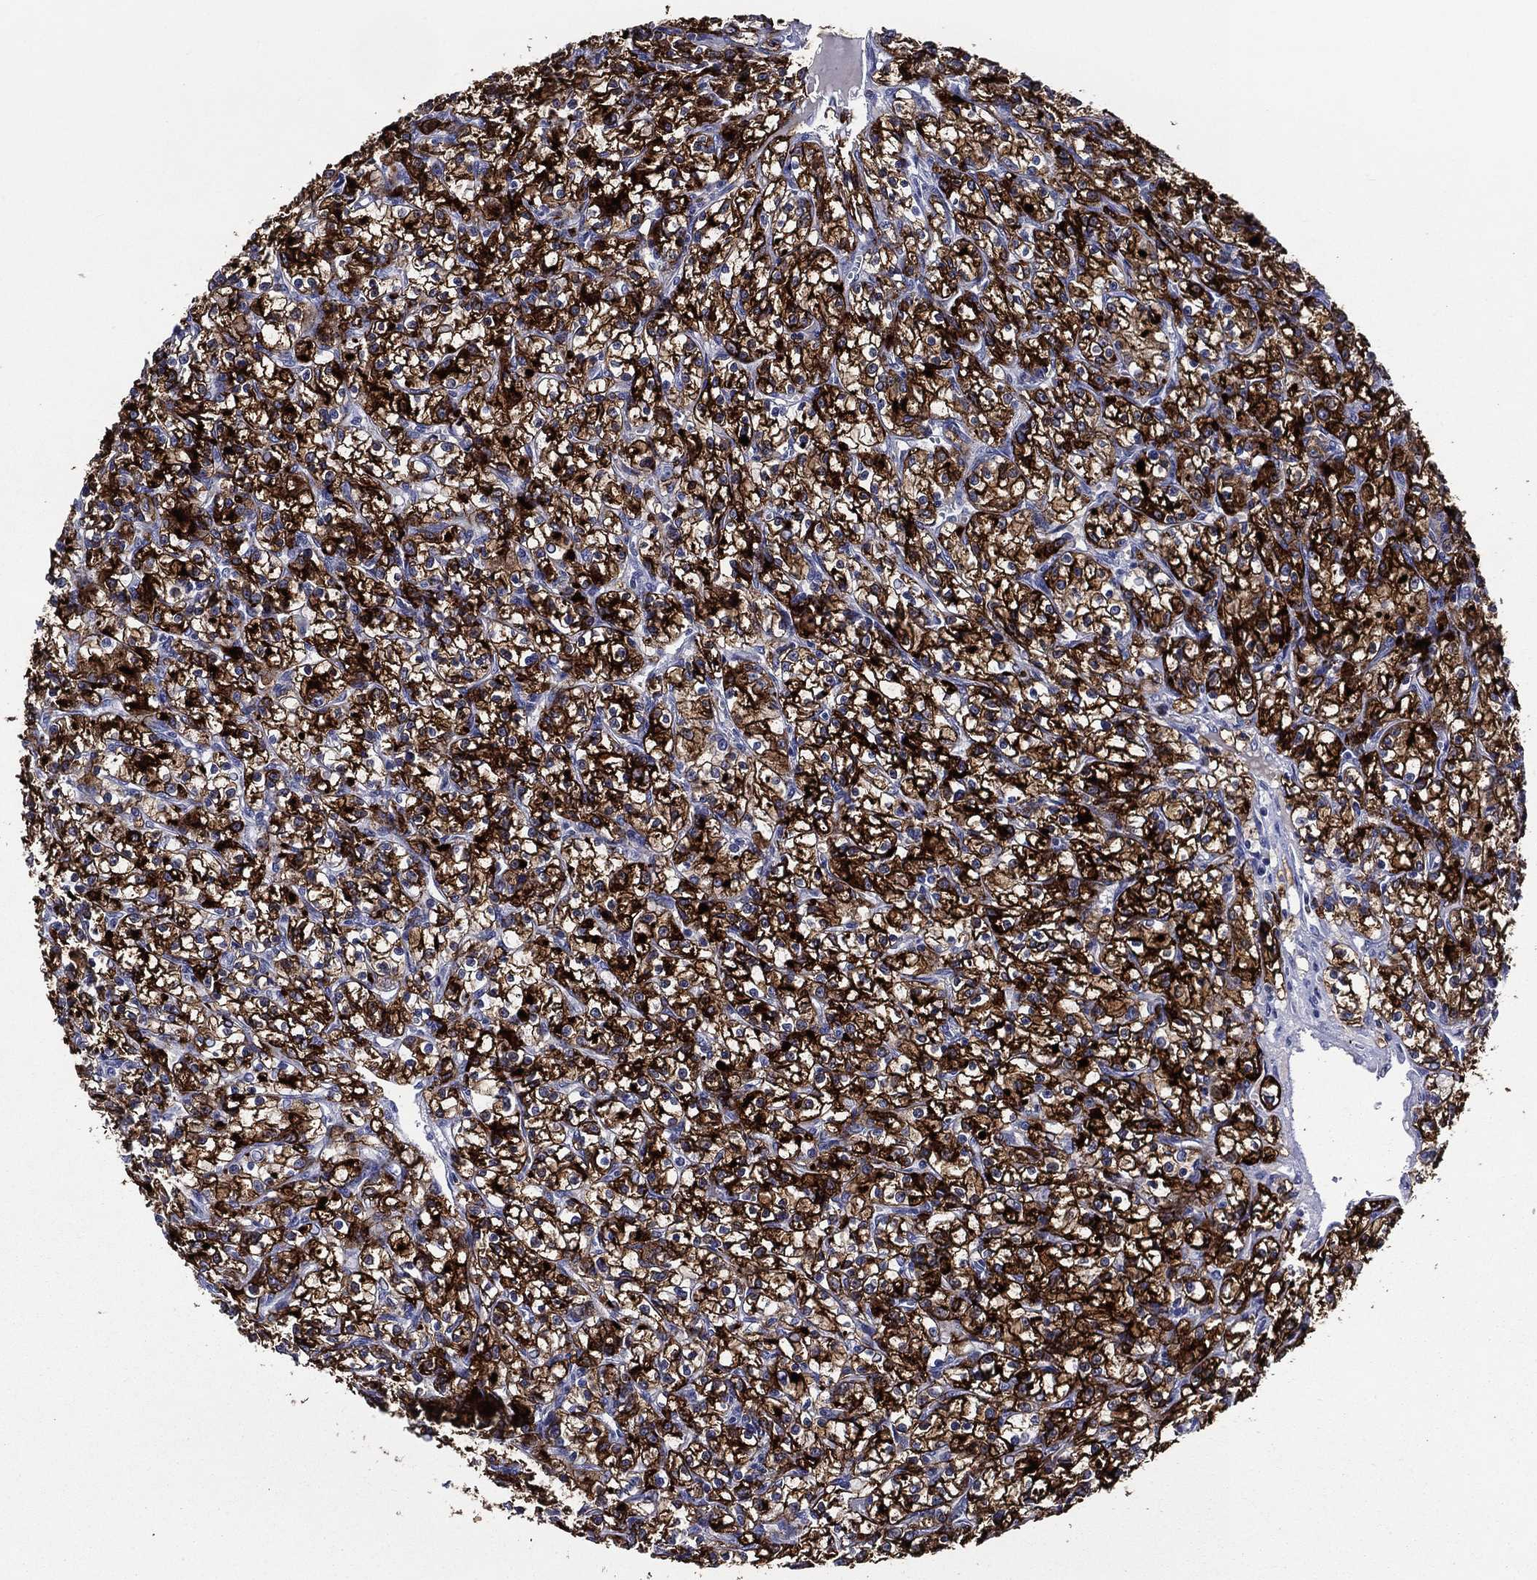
{"staining": {"intensity": "strong", "quantity": ">75%", "location": "cytoplasmic/membranous"}, "tissue": "renal cancer", "cell_type": "Tumor cells", "image_type": "cancer", "snomed": [{"axis": "morphology", "description": "Adenocarcinoma, NOS"}, {"axis": "topography", "description": "Kidney"}], "caption": "Renal cancer (adenocarcinoma) stained with IHC displays strong cytoplasmic/membranous staining in about >75% of tumor cells. (Brightfield microscopy of DAB IHC at high magnification).", "gene": "ACE2", "patient": {"sex": "female", "age": 59}}